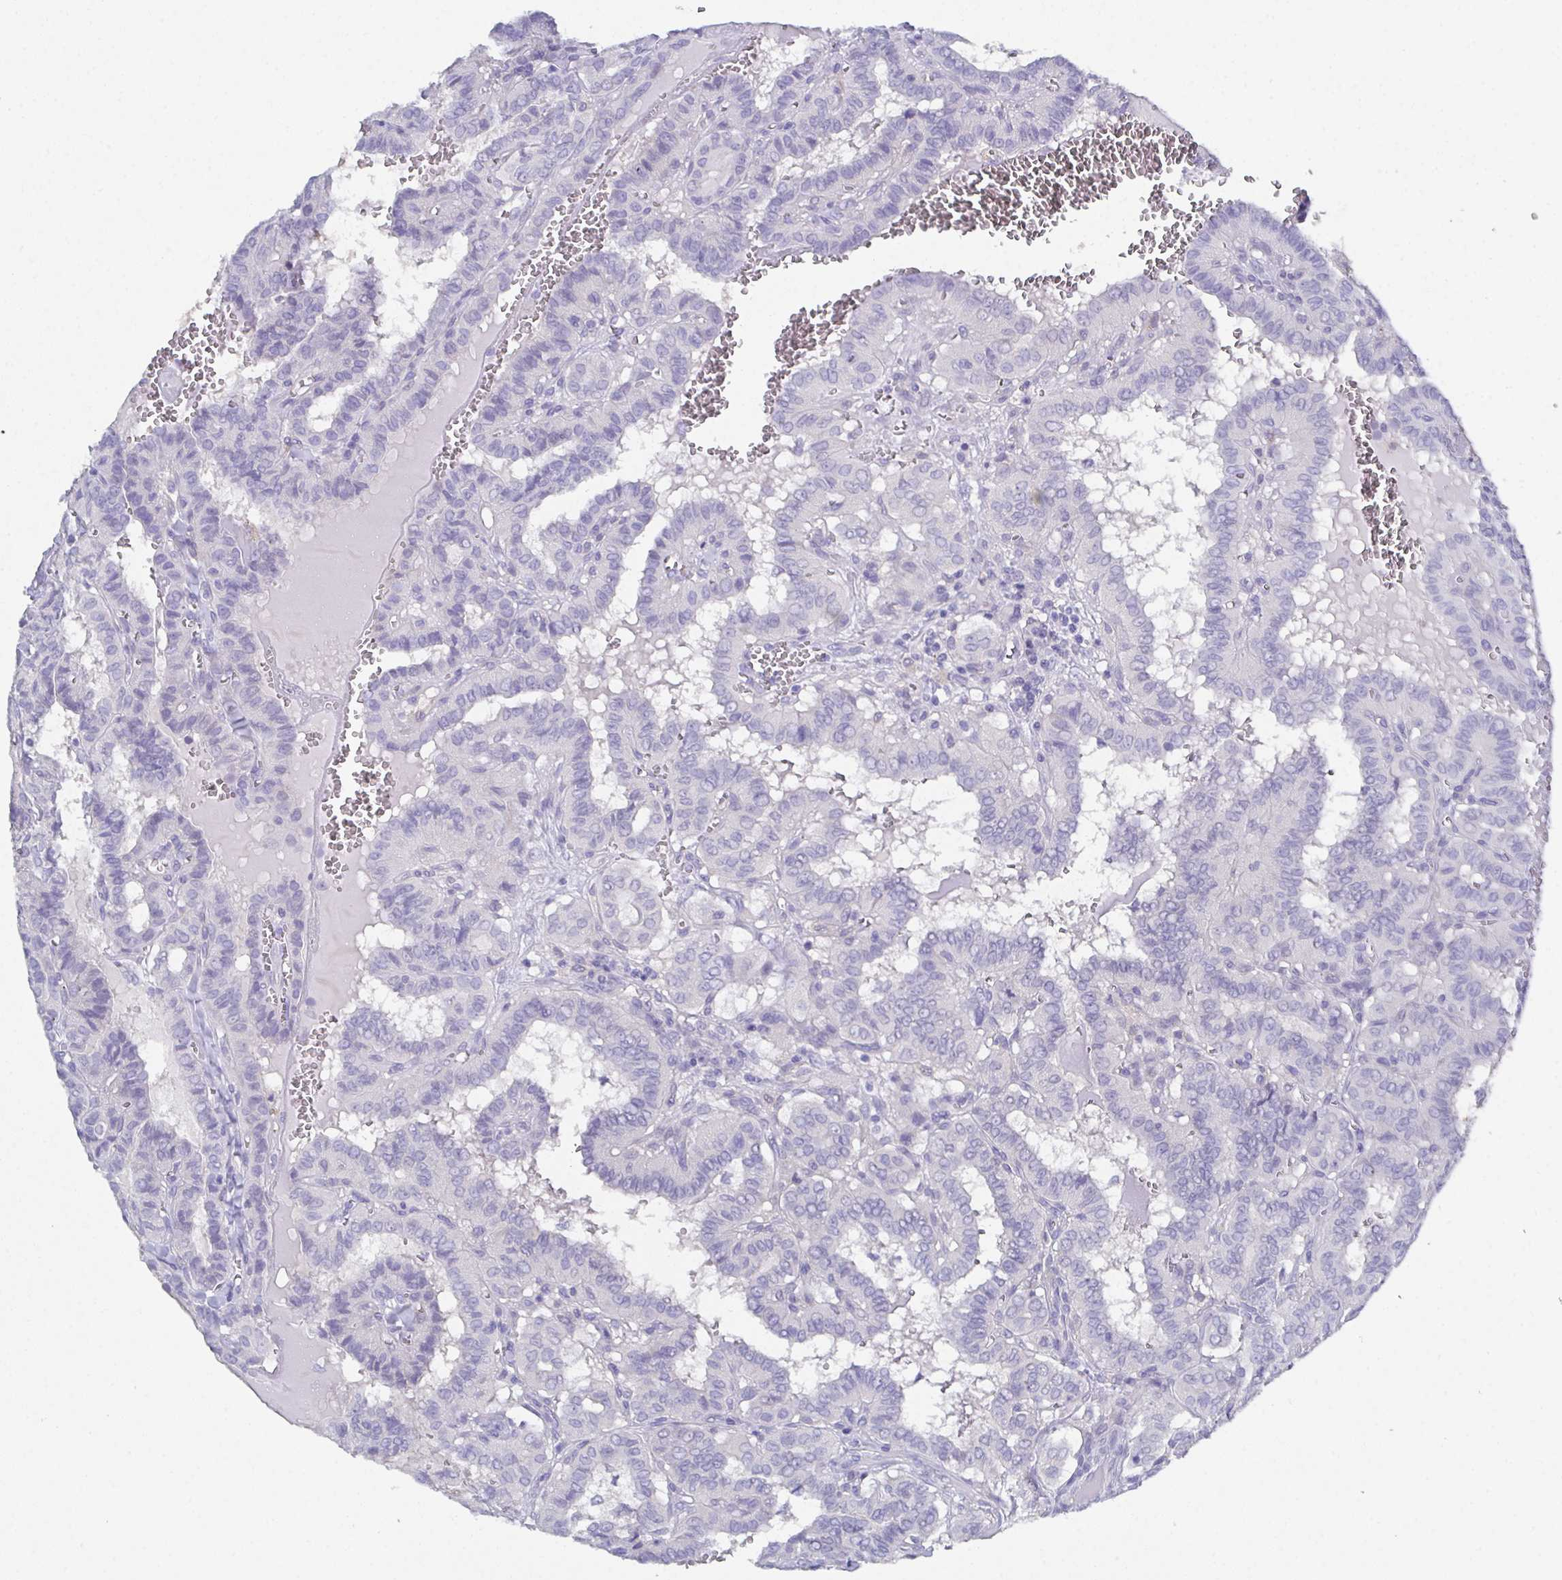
{"staining": {"intensity": "negative", "quantity": "none", "location": "none"}, "tissue": "thyroid cancer", "cell_type": "Tumor cells", "image_type": "cancer", "snomed": [{"axis": "morphology", "description": "Papillary adenocarcinoma, NOS"}, {"axis": "topography", "description": "Thyroid gland"}], "caption": "The immunohistochemistry (IHC) histopathology image has no significant positivity in tumor cells of papillary adenocarcinoma (thyroid) tissue.", "gene": "SSC4D", "patient": {"sex": "female", "age": 21}}